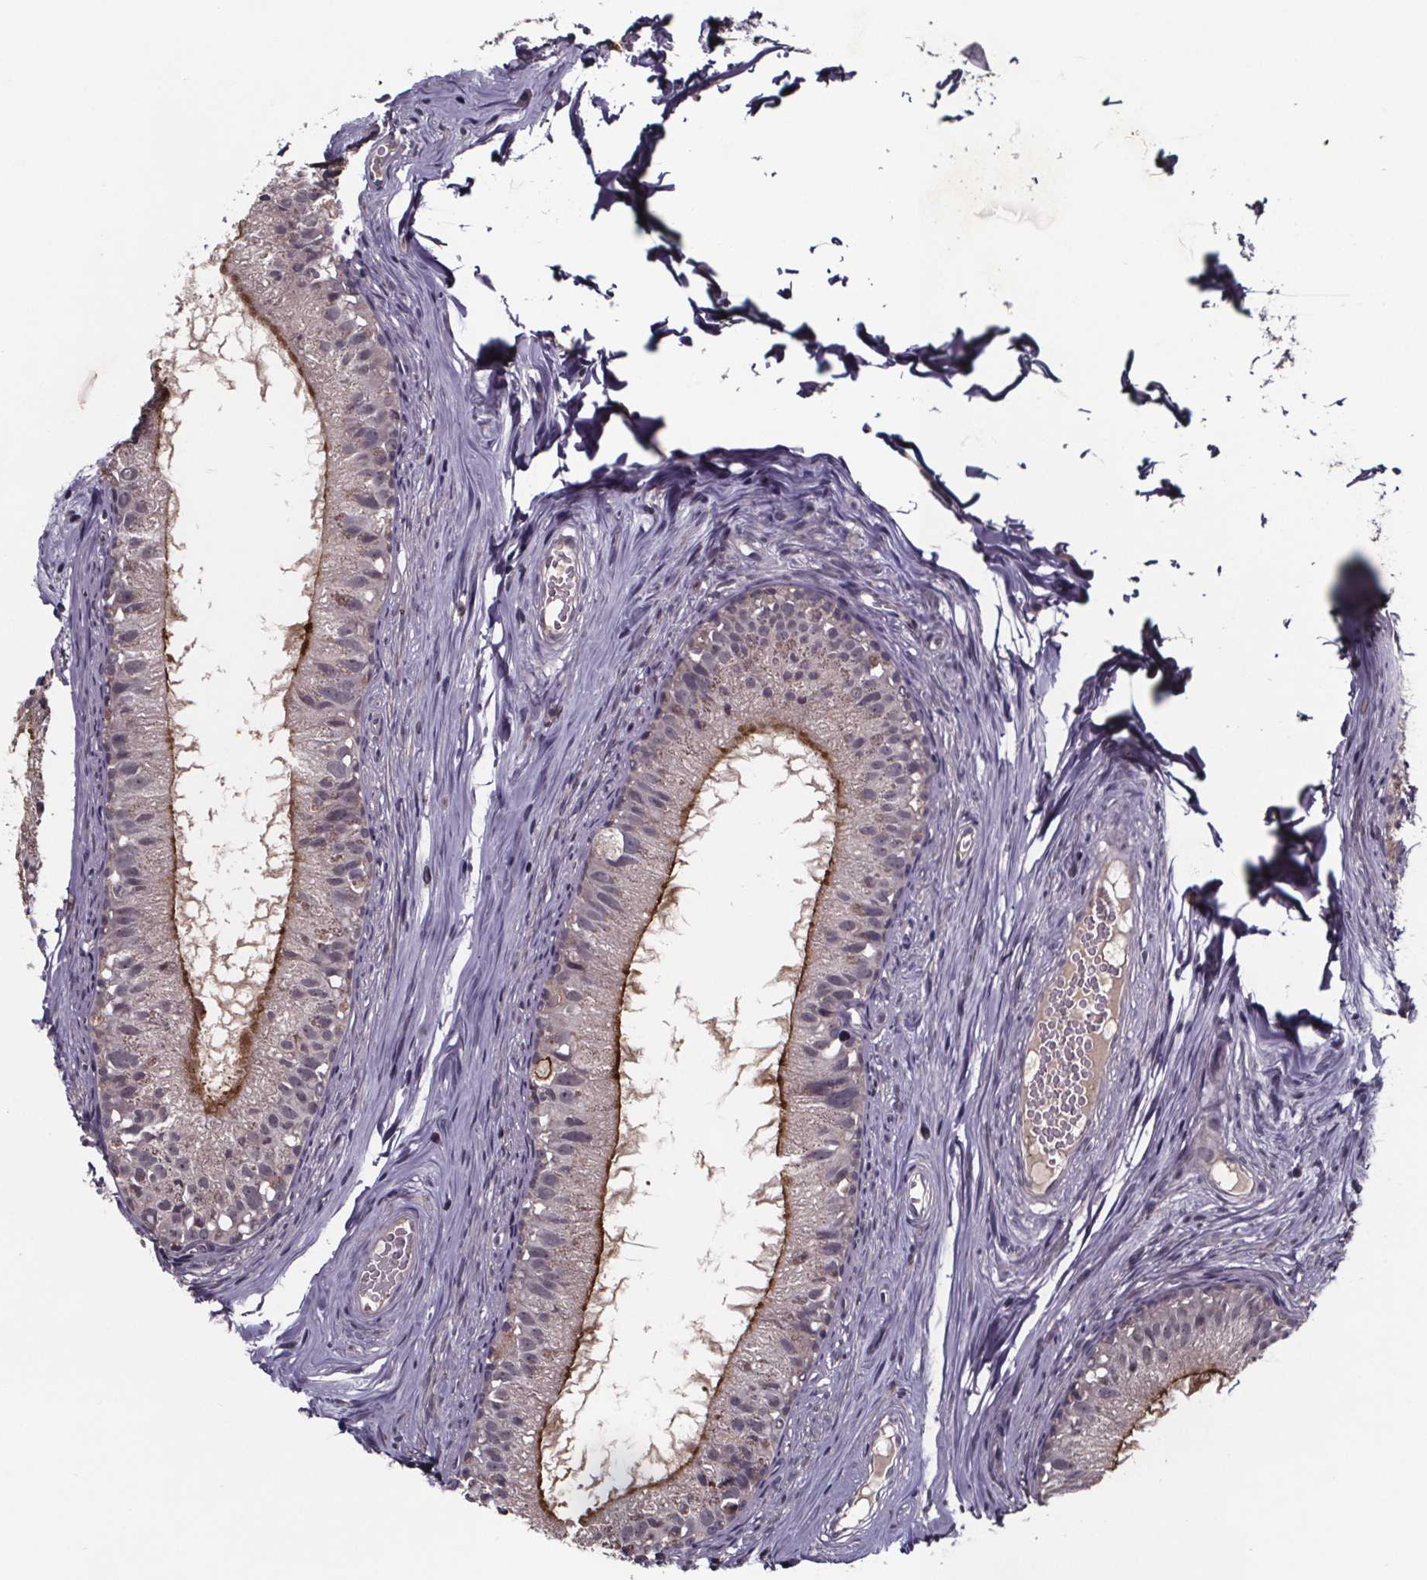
{"staining": {"intensity": "moderate", "quantity": "25%-75%", "location": "cytoplasmic/membranous"}, "tissue": "epididymis", "cell_type": "Glandular cells", "image_type": "normal", "snomed": [{"axis": "morphology", "description": "Normal tissue, NOS"}, {"axis": "topography", "description": "Epididymis"}], "caption": "Immunohistochemical staining of unremarkable epididymis reveals medium levels of moderate cytoplasmic/membranous staining in about 25%-75% of glandular cells. (DAB IHC, brown staining for protein, blue staining for nuclei).", "gene": "SMIM1", "patient": {"sex": "male", "age": 45}}